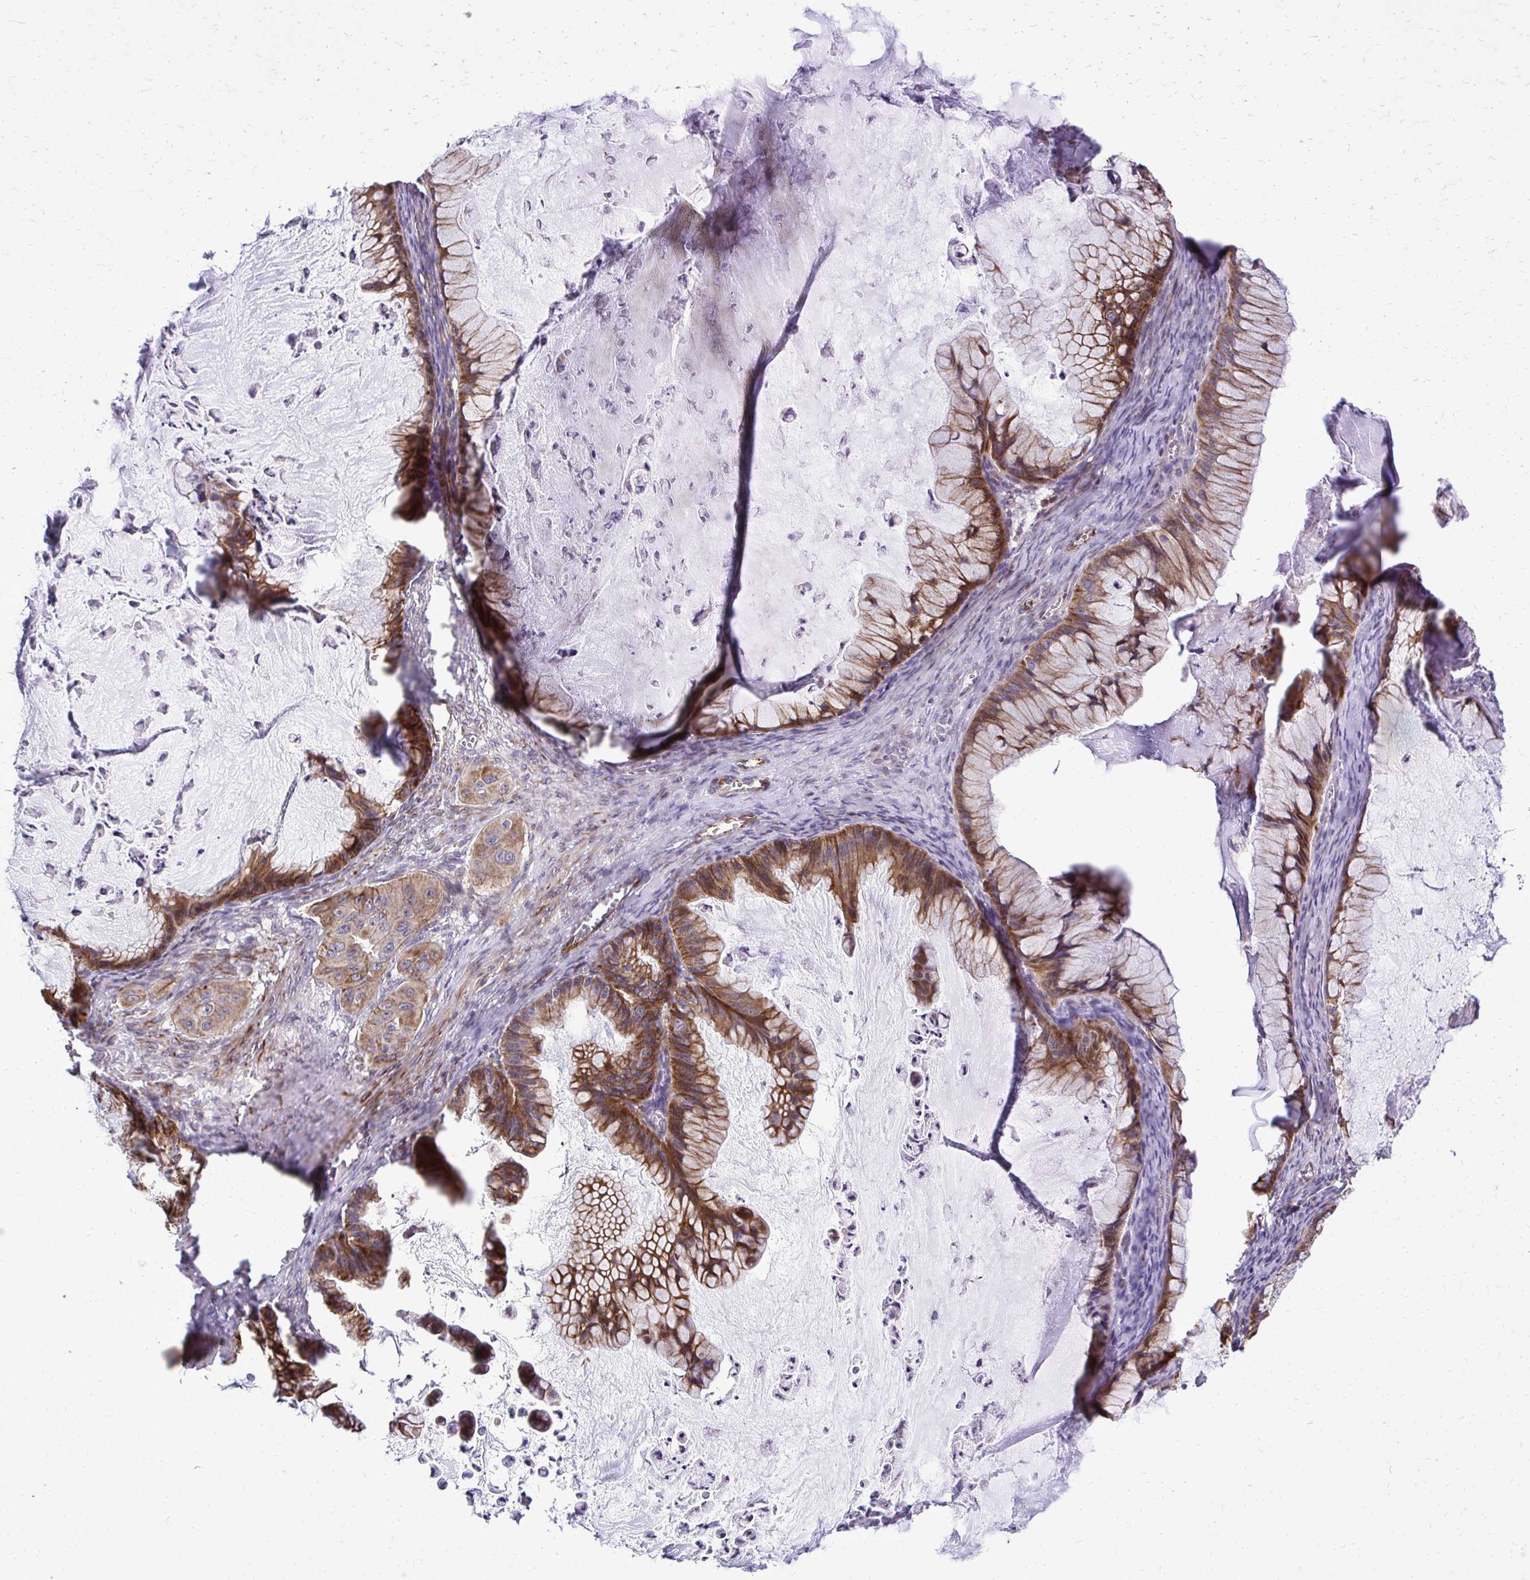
{"staining": {"intensity": "moderate", "quantity": ">75%", "location": "cytoplasmic/membranous"}, "tissue": "ovarian cancer", "cell_type": "Tumor cells", "image_type": "cancer", "snomed": [{"axis": "morphology", "description": "Cystadenocarcinoma, mucinous, NOS"}, {"axis": "topography", "description": "Ovary"}], "caption": "DAB (3,3'-diaminobenzidine) immunohistochemical staining of human mucinous cystadenocarcinoma (ovarian) shows moderate cytoplasmic/membranous protein positivity in about >75% of tumor cells.", "gene": "ABCC3", "patient": {"sex": "female", "age": 72}}